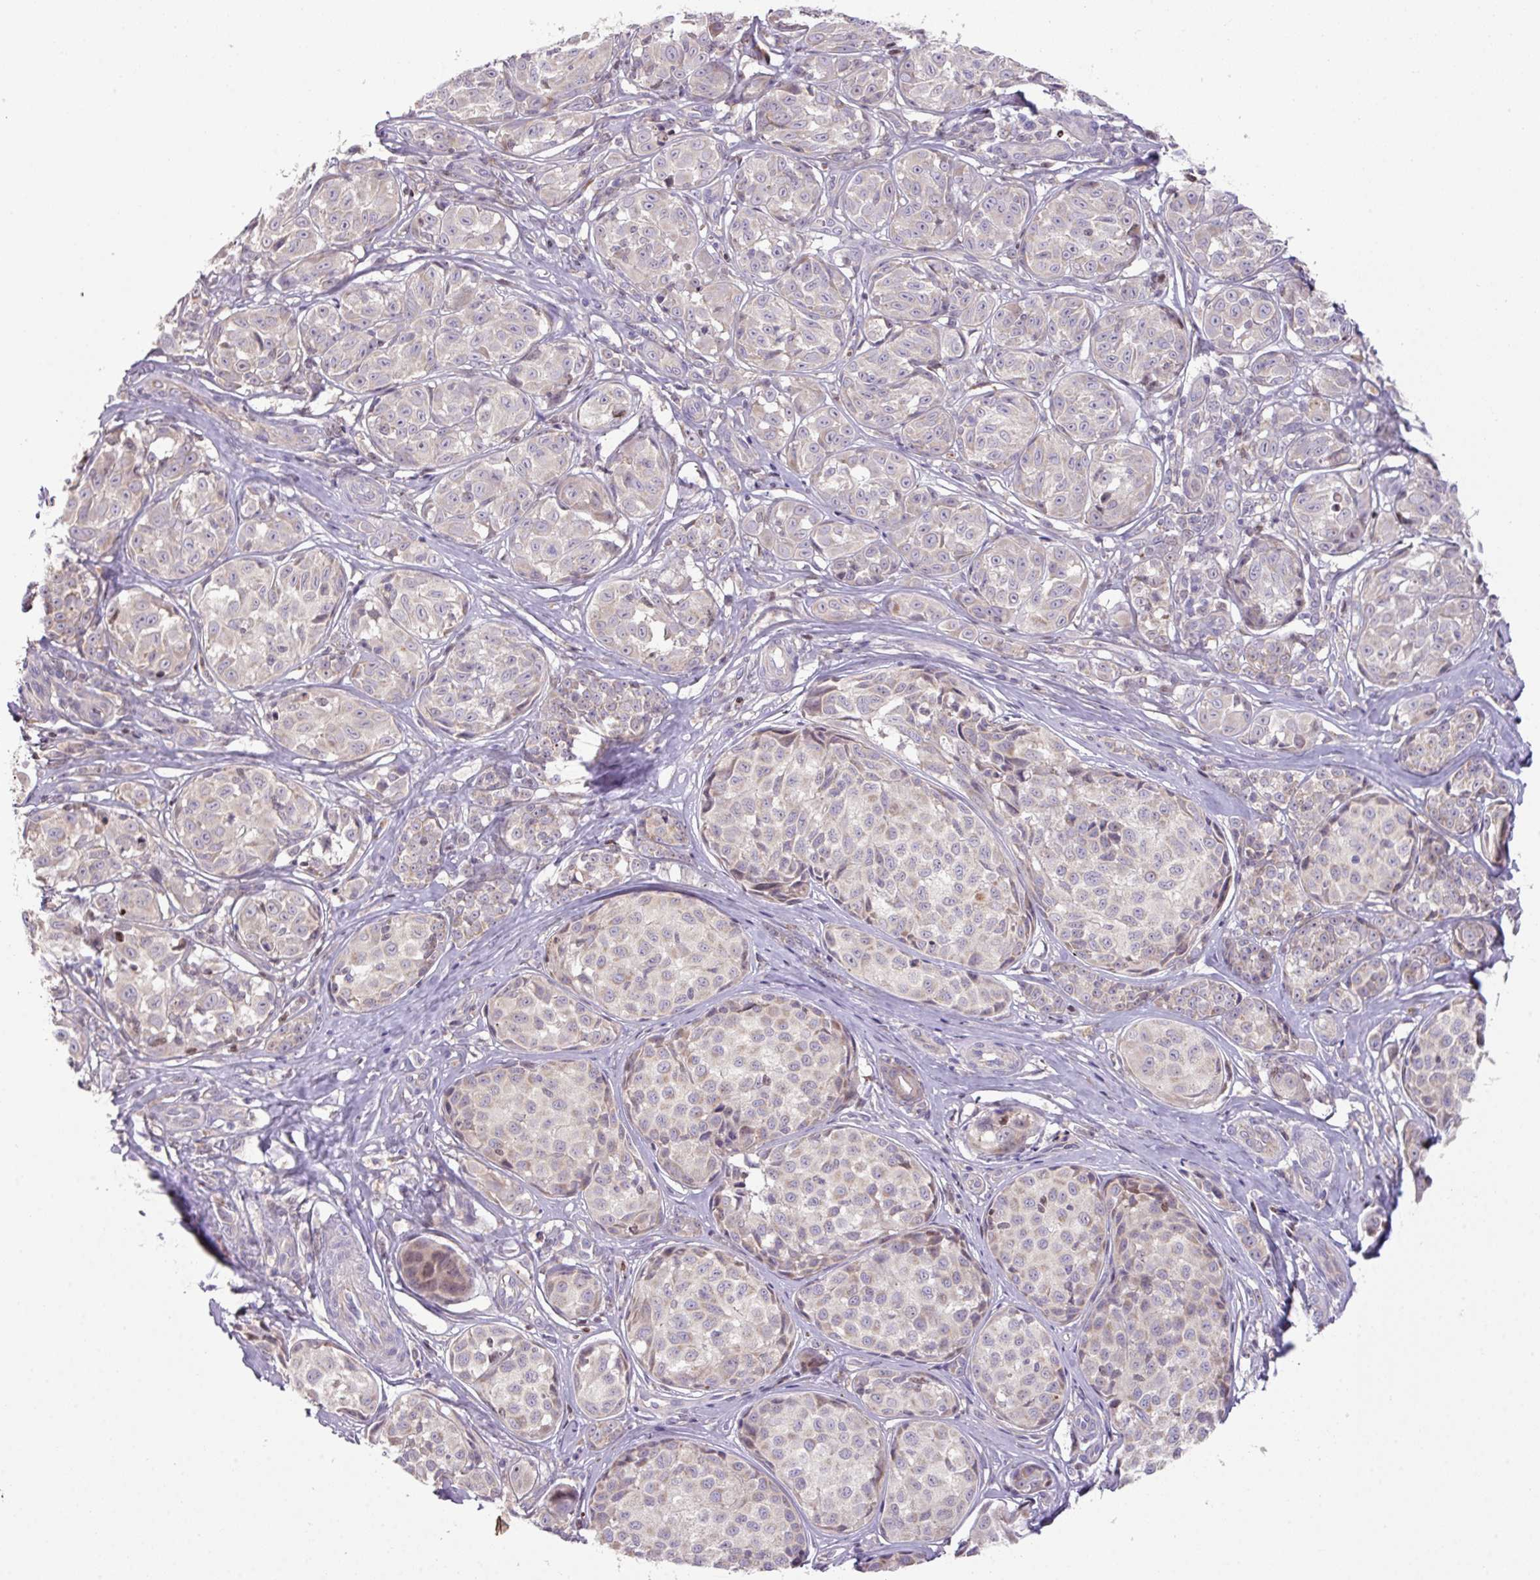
{"staining": {"intensity": "negative", "quantity": "none", "location": "none"}, "tissue": "melanoma", "cell_type": "Tumor cells", "image_type": "cancer", "snomed": [{"axis": "morphology", "description": "Malignant melanoma, NOS"}, {"axis": "topography", "description": "Skin"}], "caption": "Image shows no significant protein staining in tumor cells of melanoma. (DAB (3,3'-diaminobenzidine) immunohistochemistry, high magnification).", "gene": "ZNF394", "patient": {"sex": "female", "age": 35}}